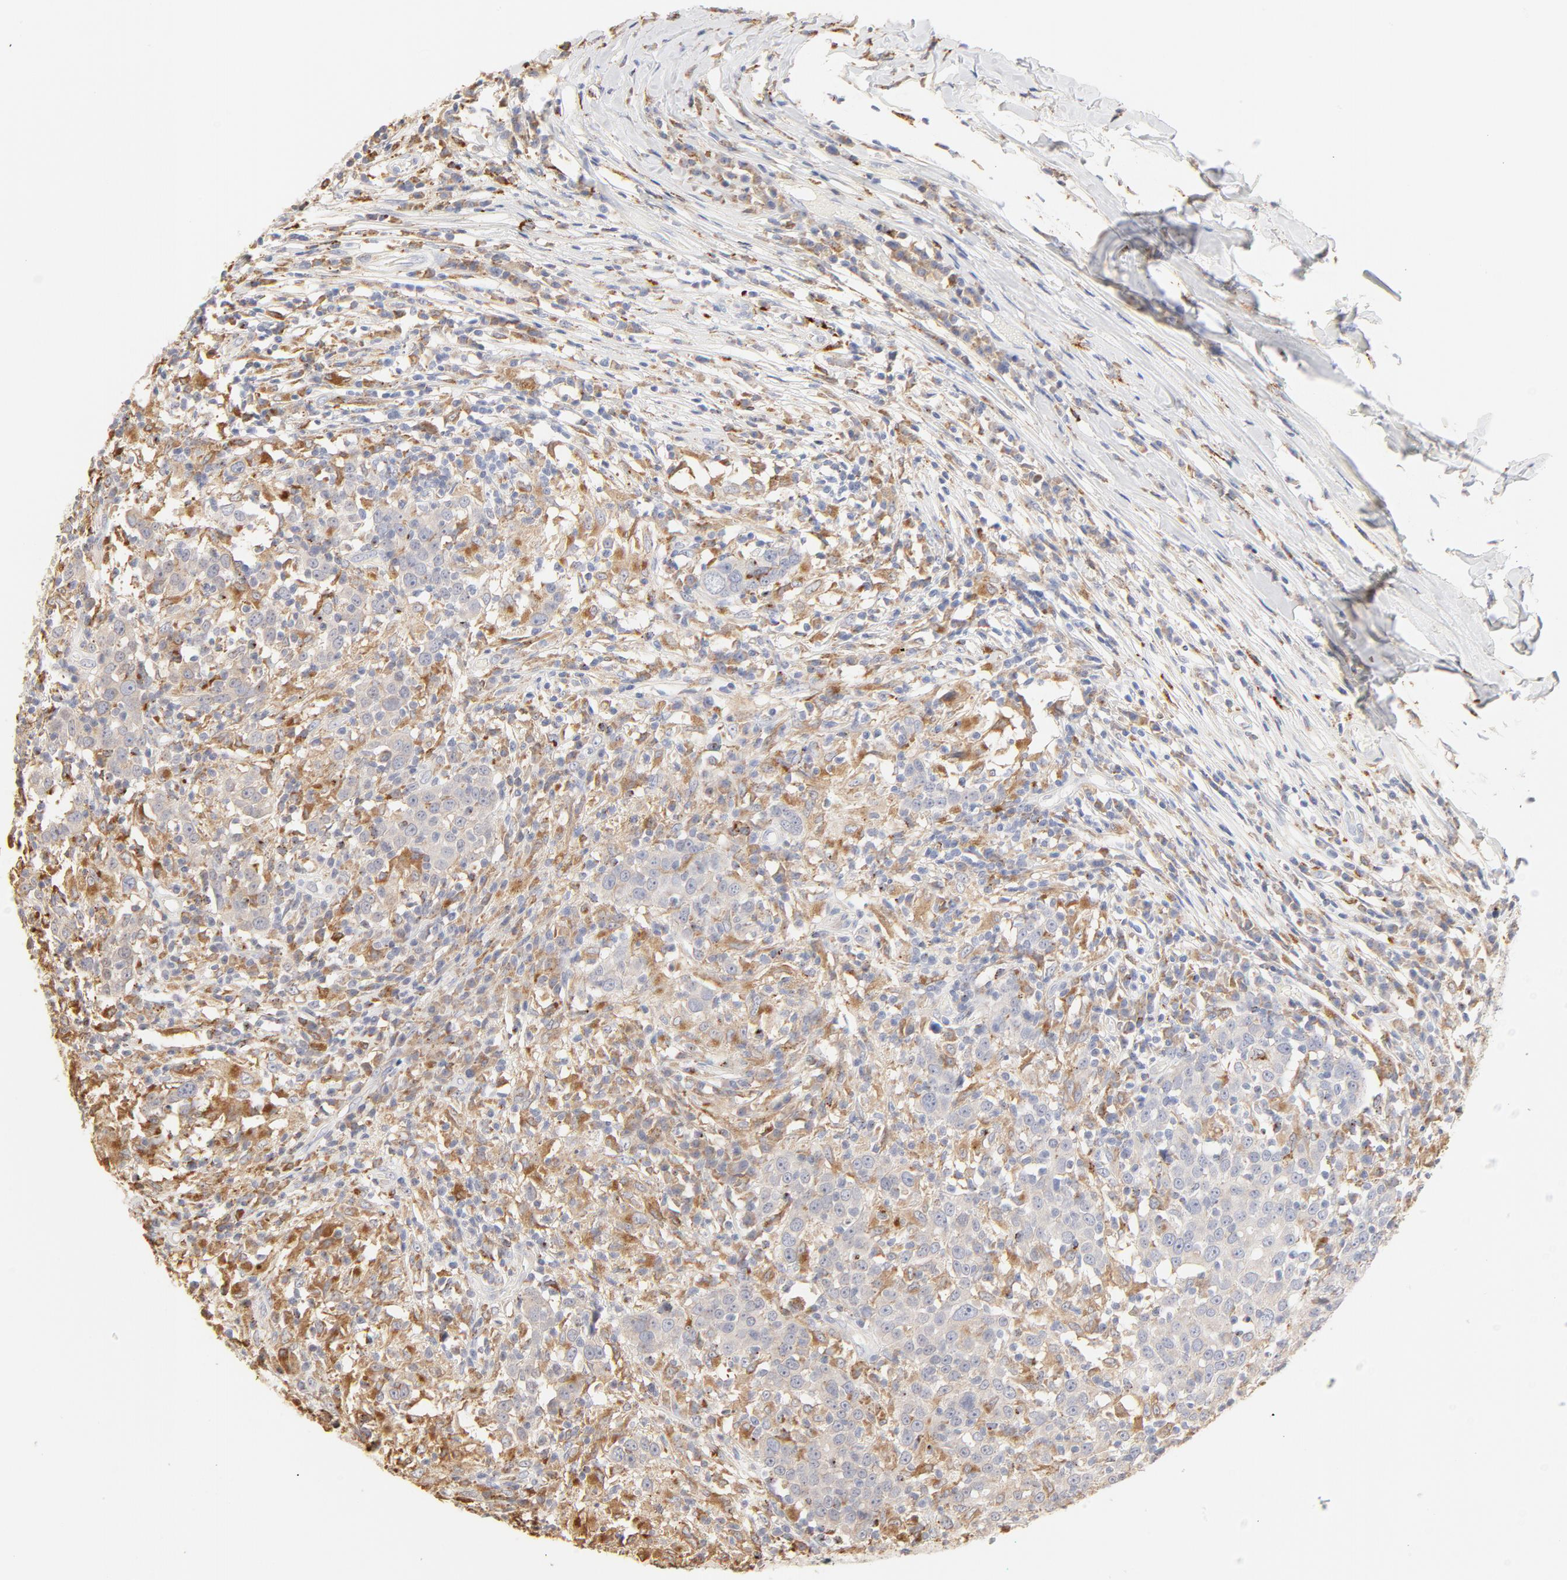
{"staining": {"intensity": "negative", "quantity": "none", "location": "none"}, "tissue": "head and neck cancer", "cell_type": "Tumor cells", "image_type": "cancer", "snomed": [{"axis": "morphology", "description": "Adenocarcinoma, NOS"}, {"axis": "topography", "description": "Salivary gland"}, {"axis": "topography", "description": "Head-Neck"}], "caption": "There is no significant staining in tumor cells of head and neck cancer.", "gene": "CTSH", "patient": {"sex": "female", "age": 65}}